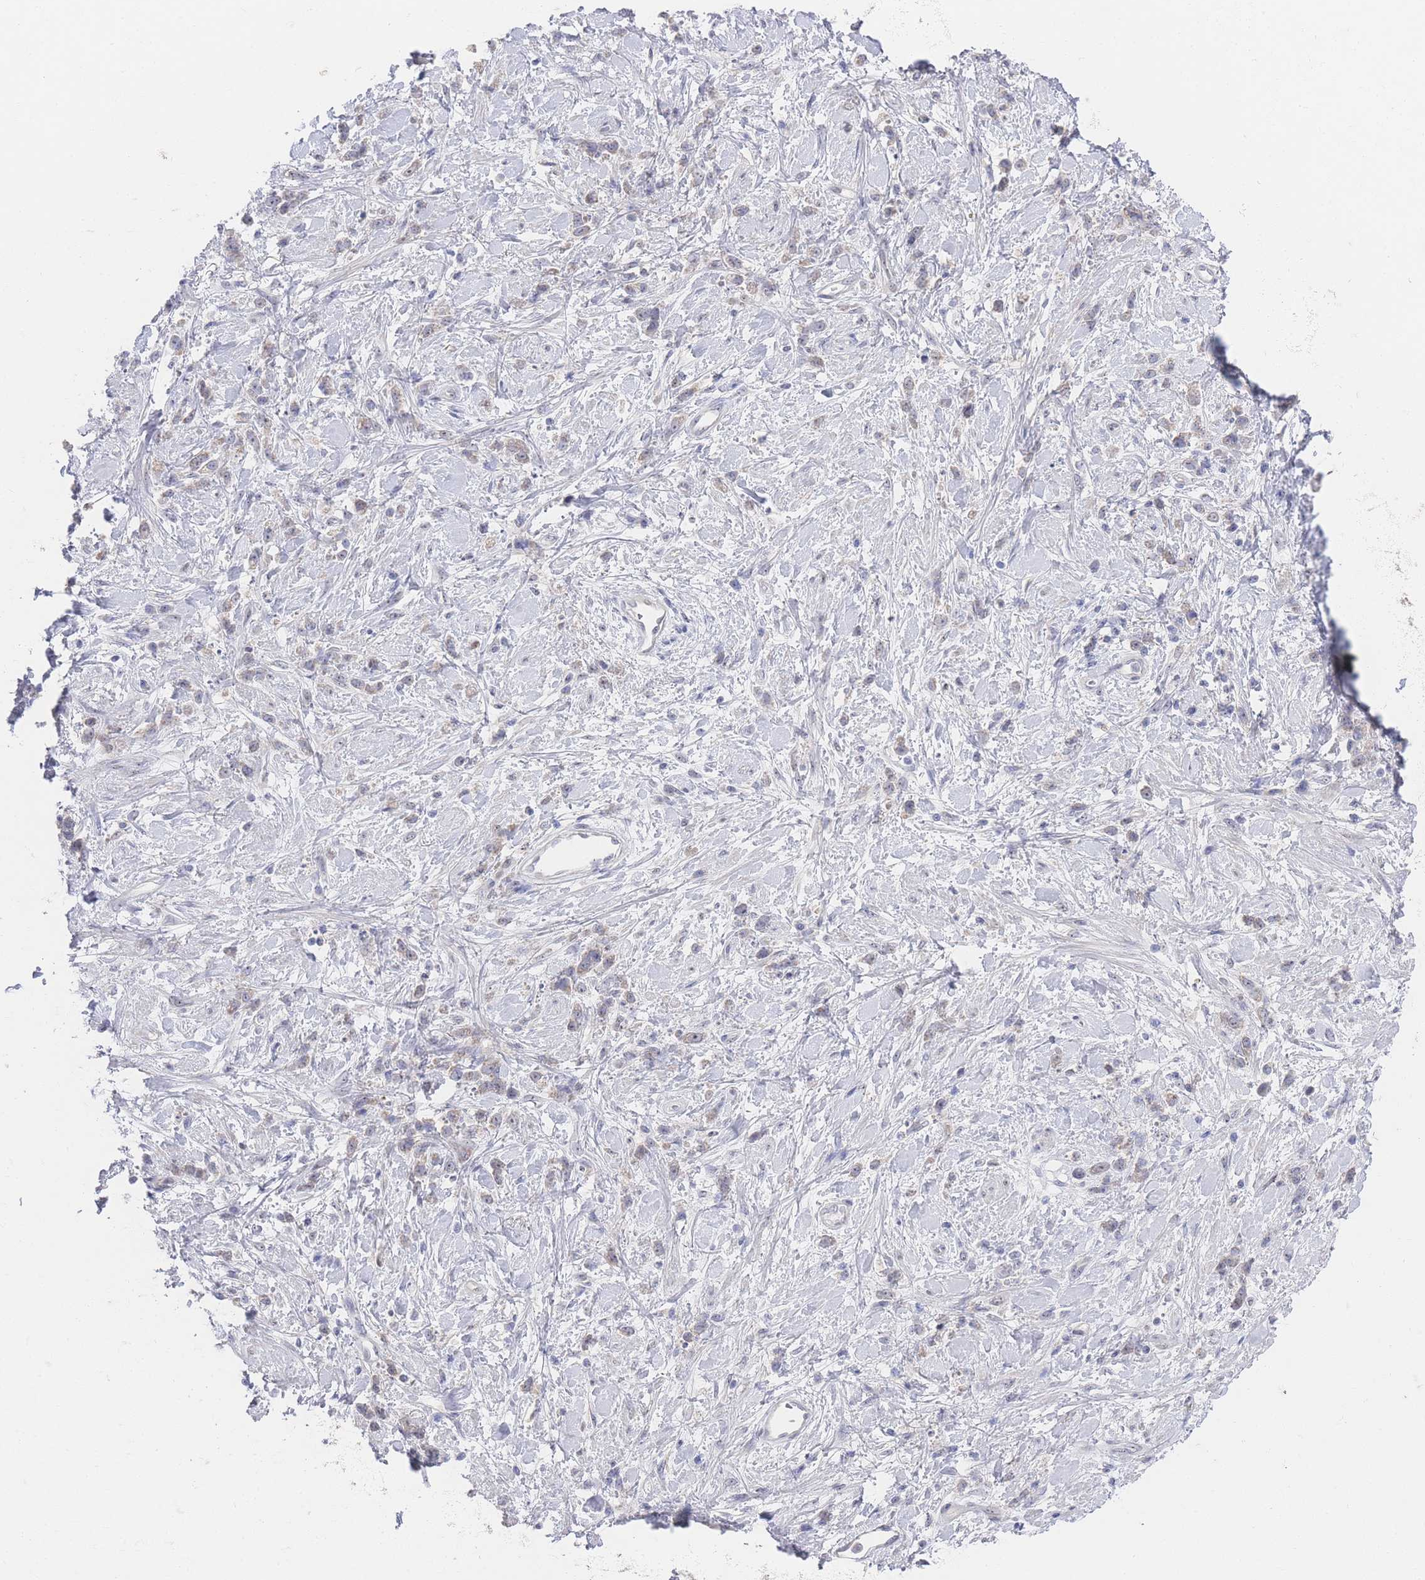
{"staining": {"intensity": "weak", "quantity": "25%-75%", "location": "cytoplasmic/membranous"}, "tissue": "stomach cancer", "cell_type": "Tumor cells", "image_type": "cancer", "snomed": [{"axis": "morphology", "description": "Adenocarcinoma, NOS"}, {"axis": "topography", "description": "Stomach"}], "caption": "A low amount of weak cytoplasmic/membranous staining is identified in about 25%-75% of tumor cells in stomach cancer tissue.", "gene": "ZNF142", "patient": {"sex": "female", "age": 60}}